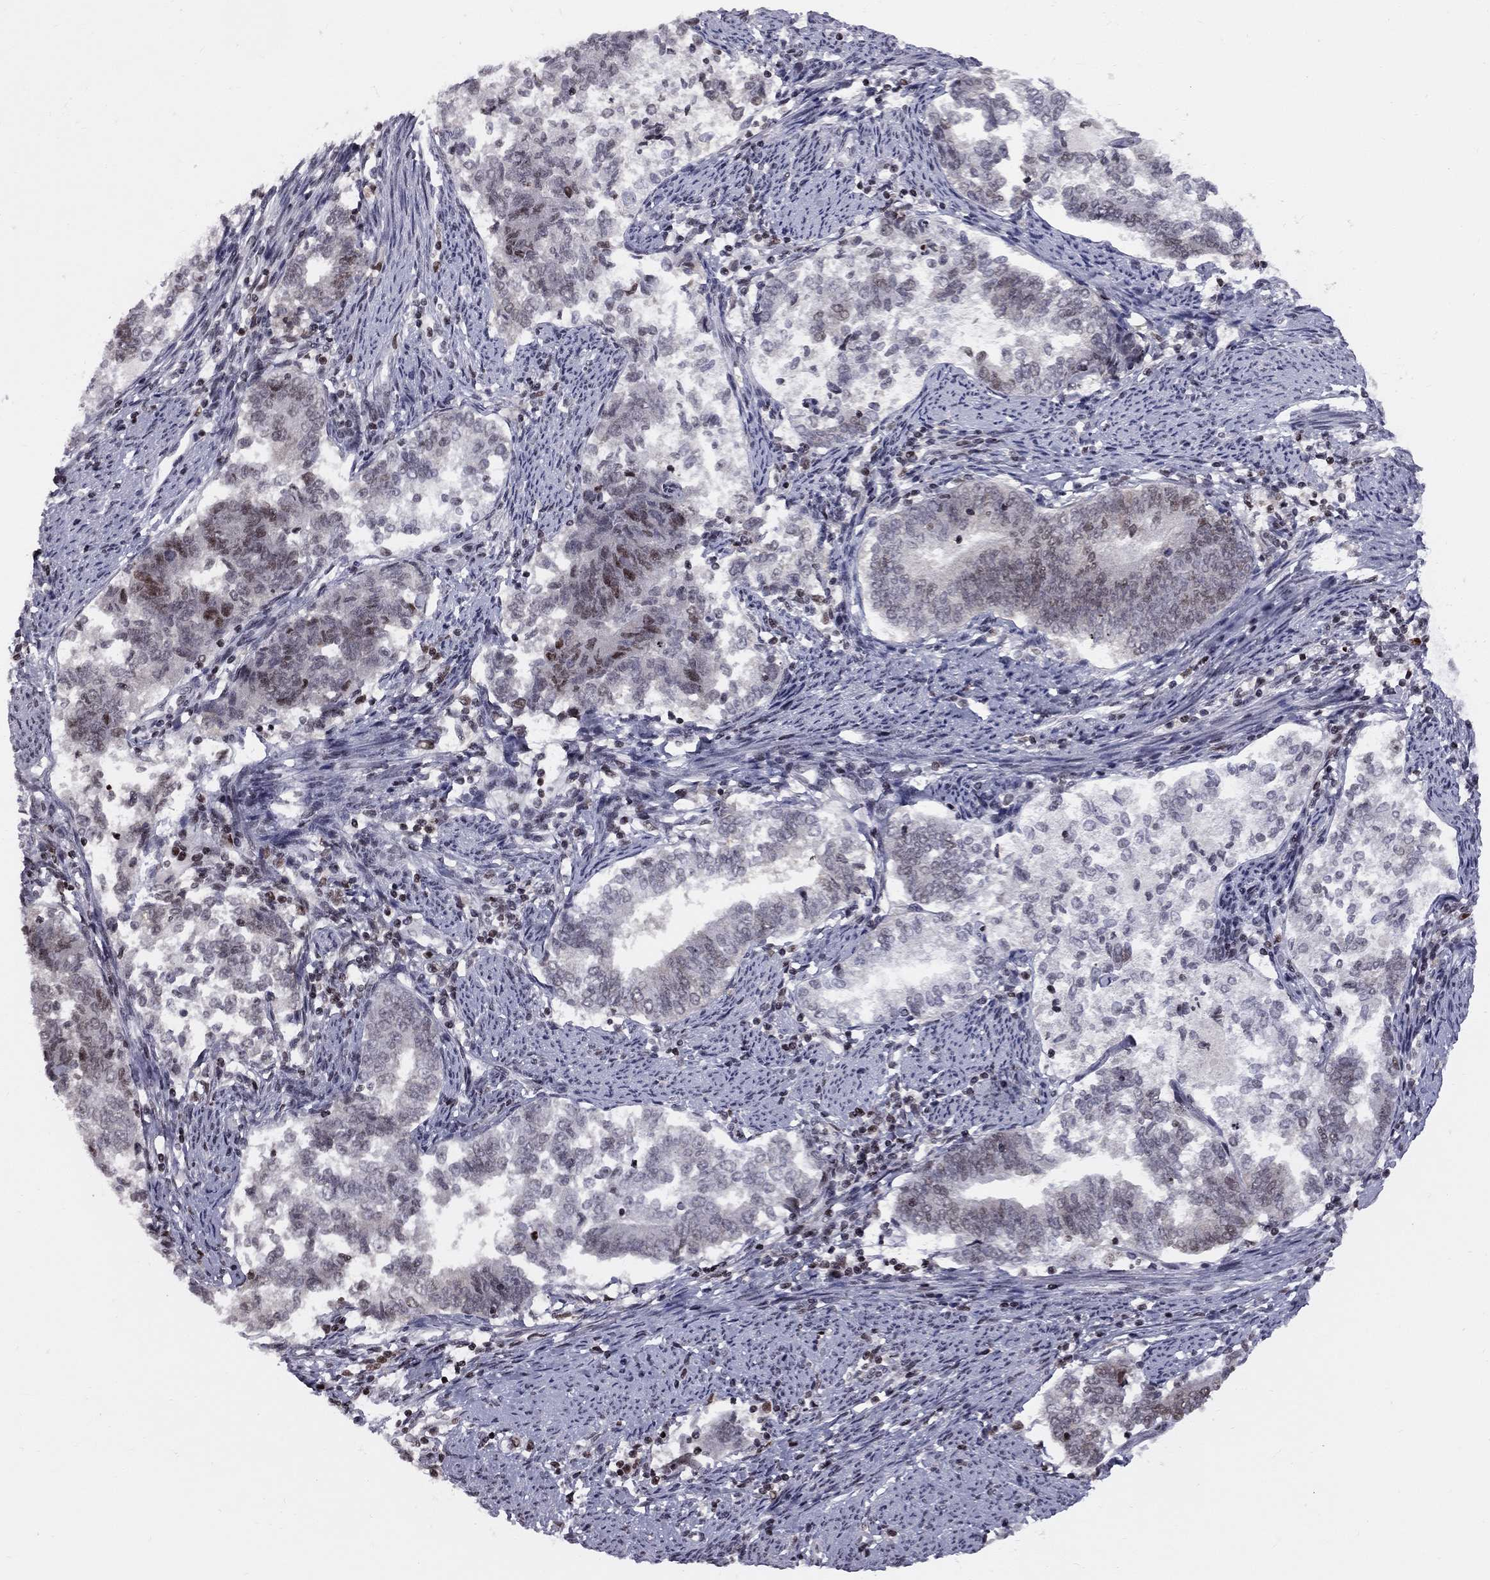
{"staining": {"intensity": "moderate", "quantity": "<25%", "location": "nuclear"}, "tissue": "endometrial cancer", "cell_type": "Tumor cells", "image_type": "cancer", "snomed": [{"axis": "morphology", "description": "Adenocarcinoma, NOS"}, {"axis": "topography", "description": "Endometrium"}], "caption": "This is a photomicrograph of immunohistochemistry staining of endometrial adenocarcinoma, which shows moderate positivity in the nuclear of tumor cells.", "gene": "RNASEH2C", "patient": {"sex": "female", "age": 65}}